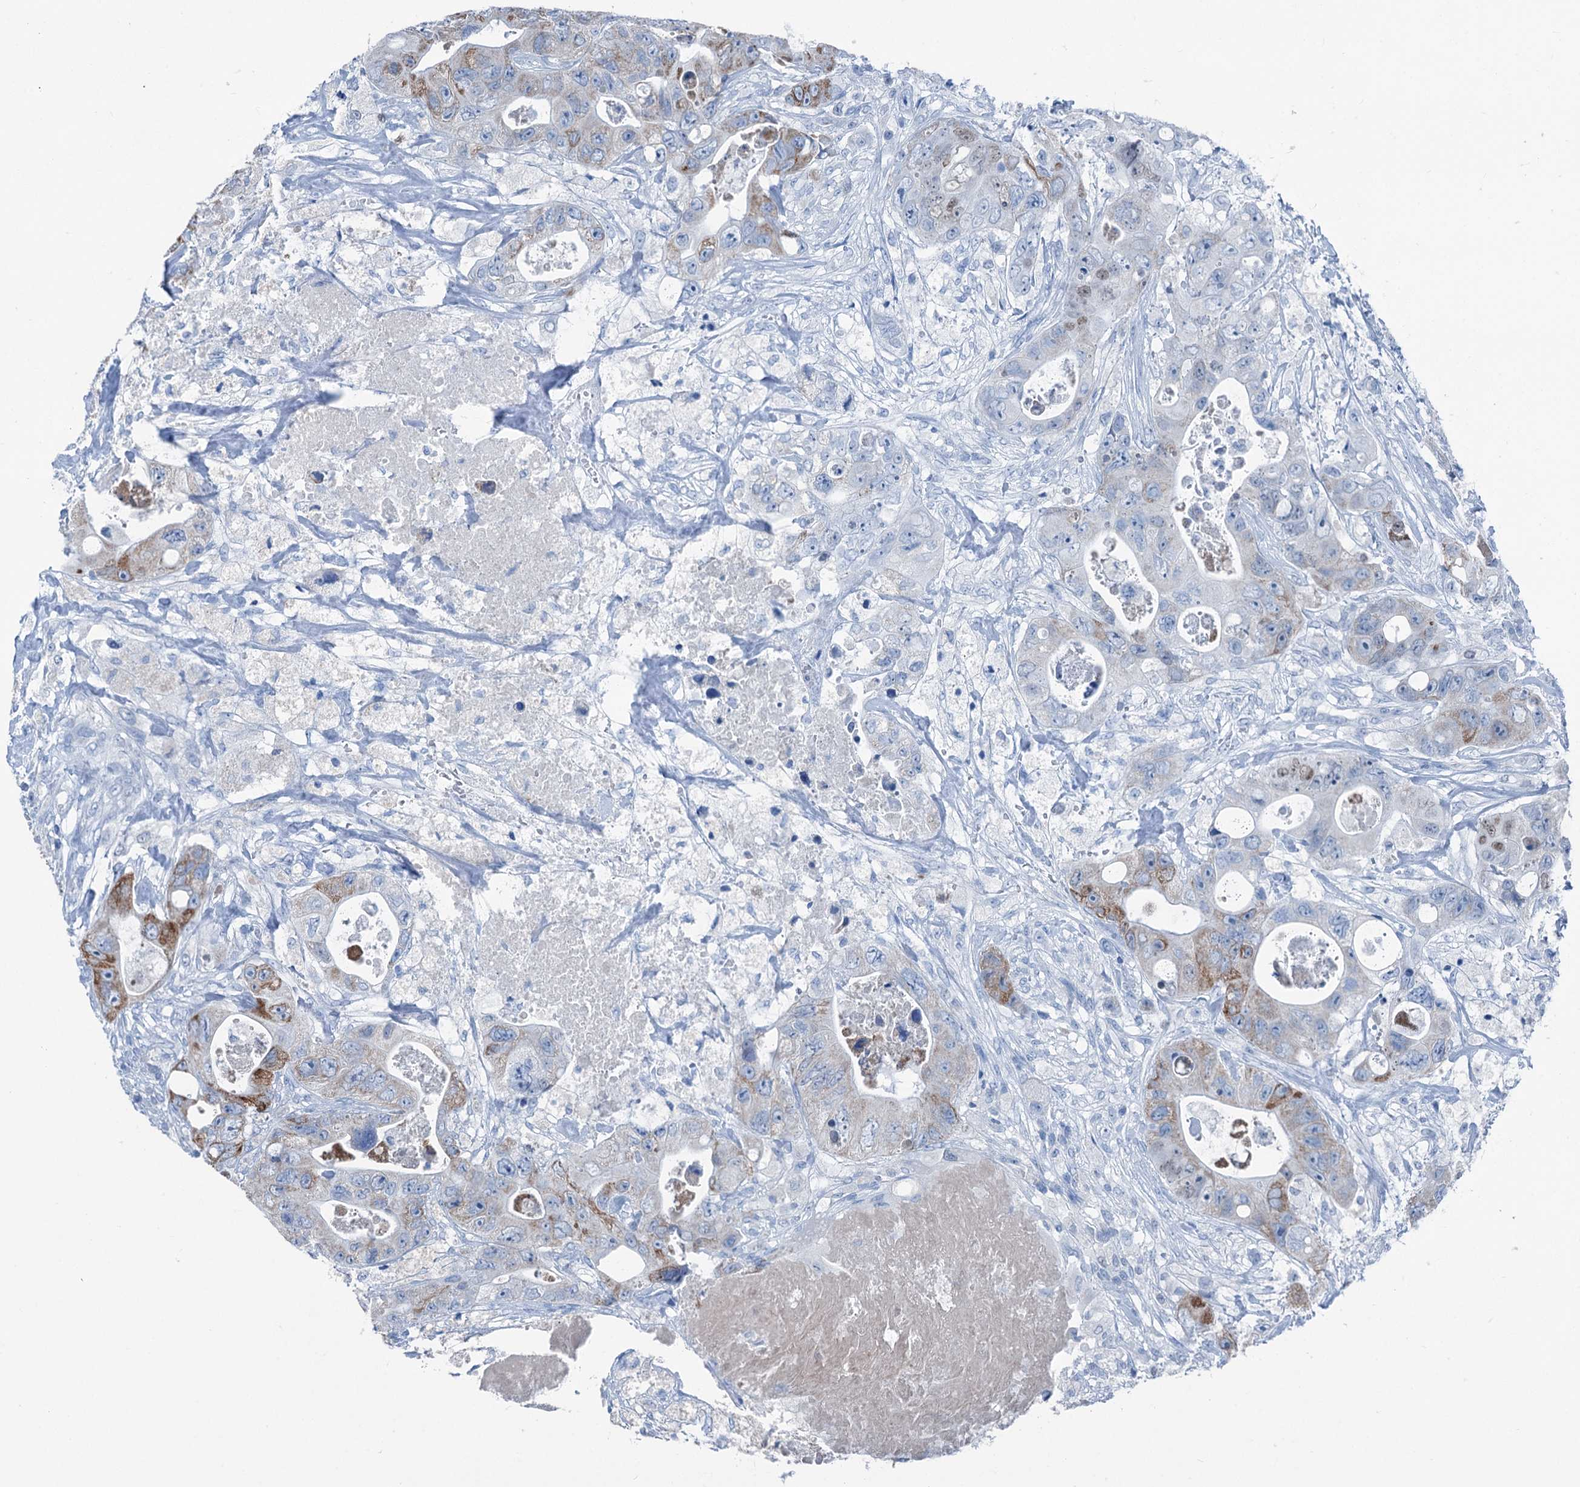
{"staining": {"intensity": "moderate", "quantity": "<25%", "location": "cytoplasmic/membranous"}, "tissue": "colorectal cancer", "cell_type": "Tumor cells", "image_type": "cancer", "snomed": [{"axis": "morphology", "description": "Adenocarcinoma, NOS"}, {"axis": "topography", "description": "Colon"}], "caption": "The micrograph displays immunohistochemical staining of colorectal cancer. There is moderate cytoplasmic/membranous staining is present in approximately <25% of tumor cells. The staining was performed using DAB to visualize the protein expression in brown, while the nuclei were stained in blue with hematoxylin (Magnification: 20x).", "gene": "ELP4", "patient": {"sex": "female", "age": 46}}